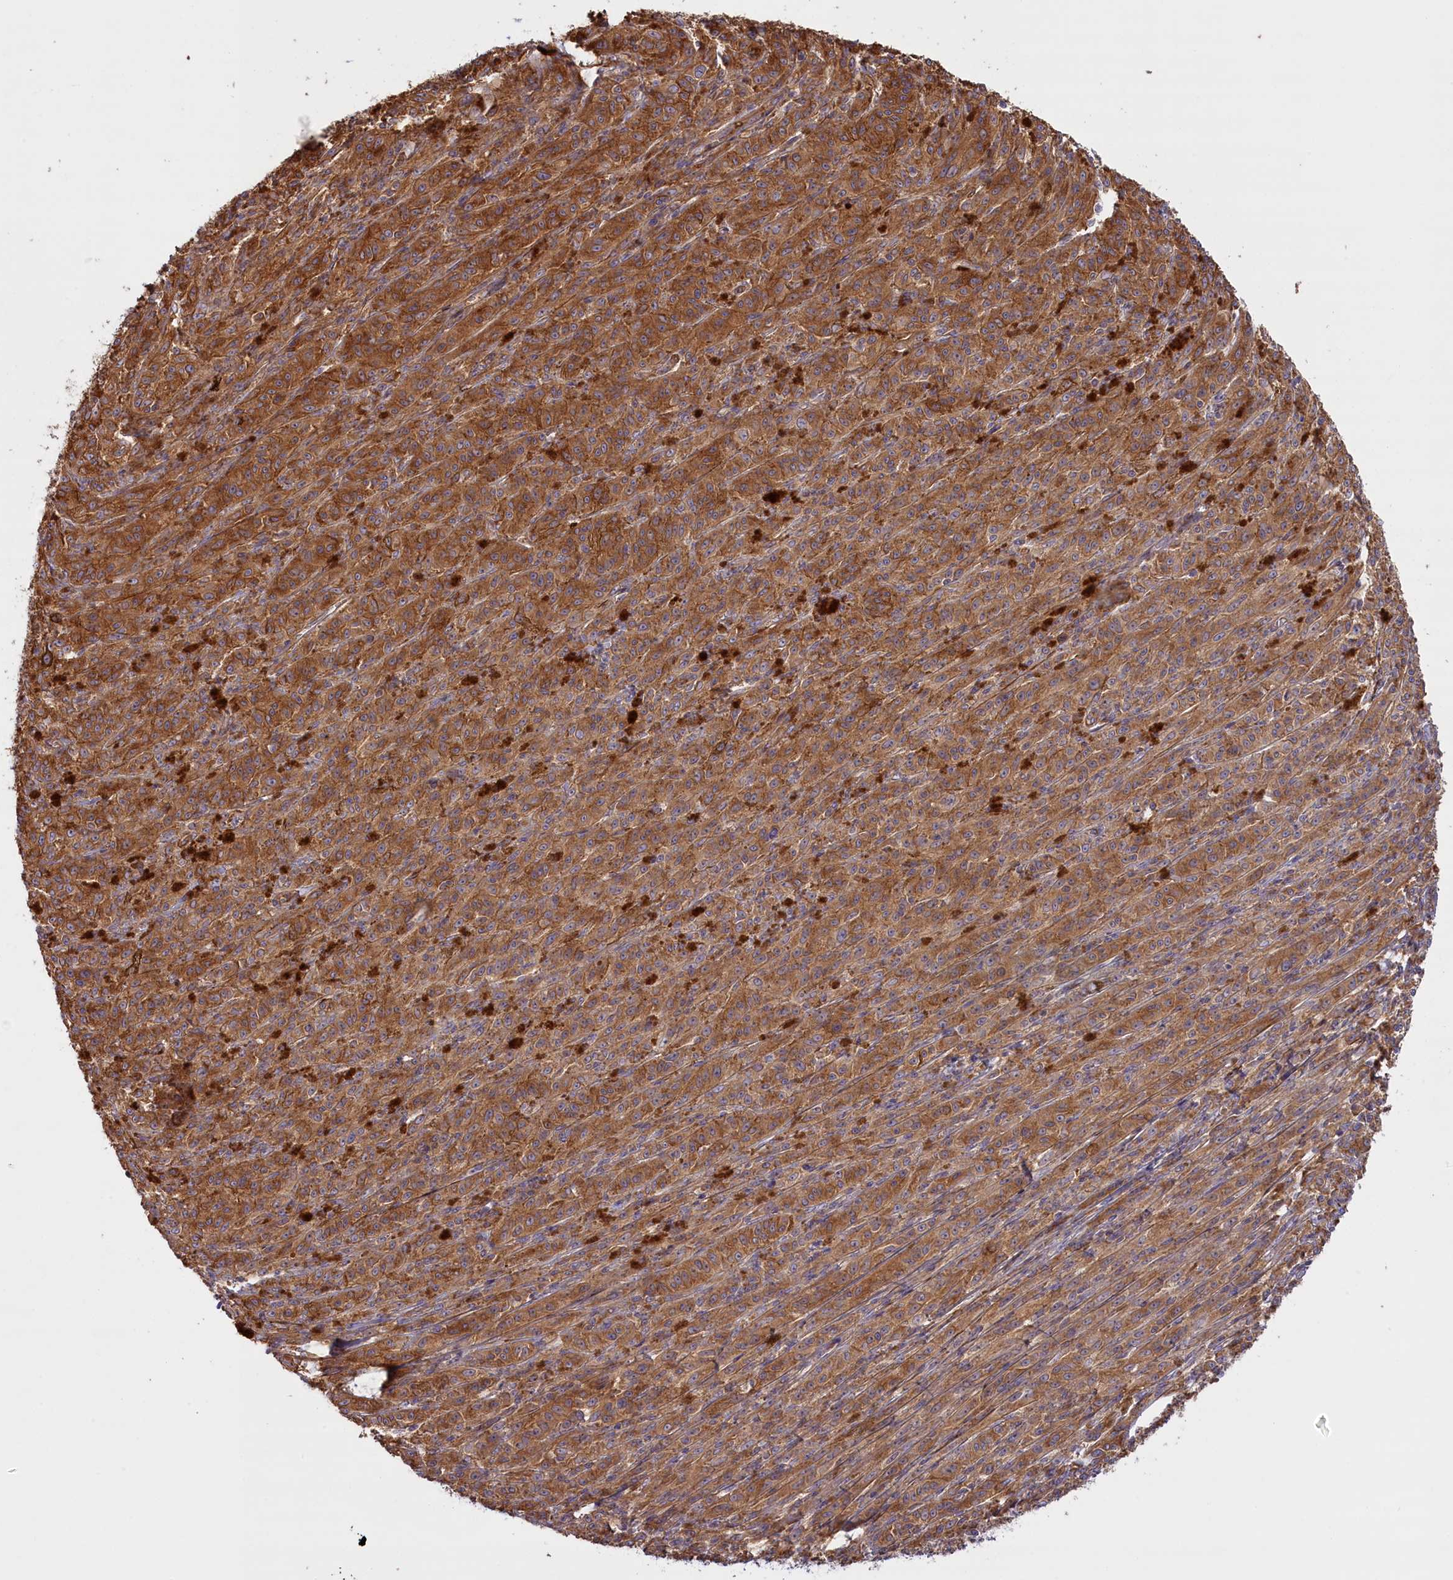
{"staining": {"intensity": "moderate", "quantity": ">75%", "location": "cytoplasmic/membranous"}, "tissue": "melanoma", "cell_type": "Tumor cells", "image_type": "cancer", "snomed": [{"axis": "morphology", "description": "Malignant melanoma, NOS"}, {"axis": "topography", "description": "Skin"}], "caption": "Immunohistochemical staining of melanoma exhibits medium levels of moderate cytoplasmic/membranous protein expression in about >75% of tumor cells.", "gene": "FUZ", "patient": {"sex": "female", "age": 52}}